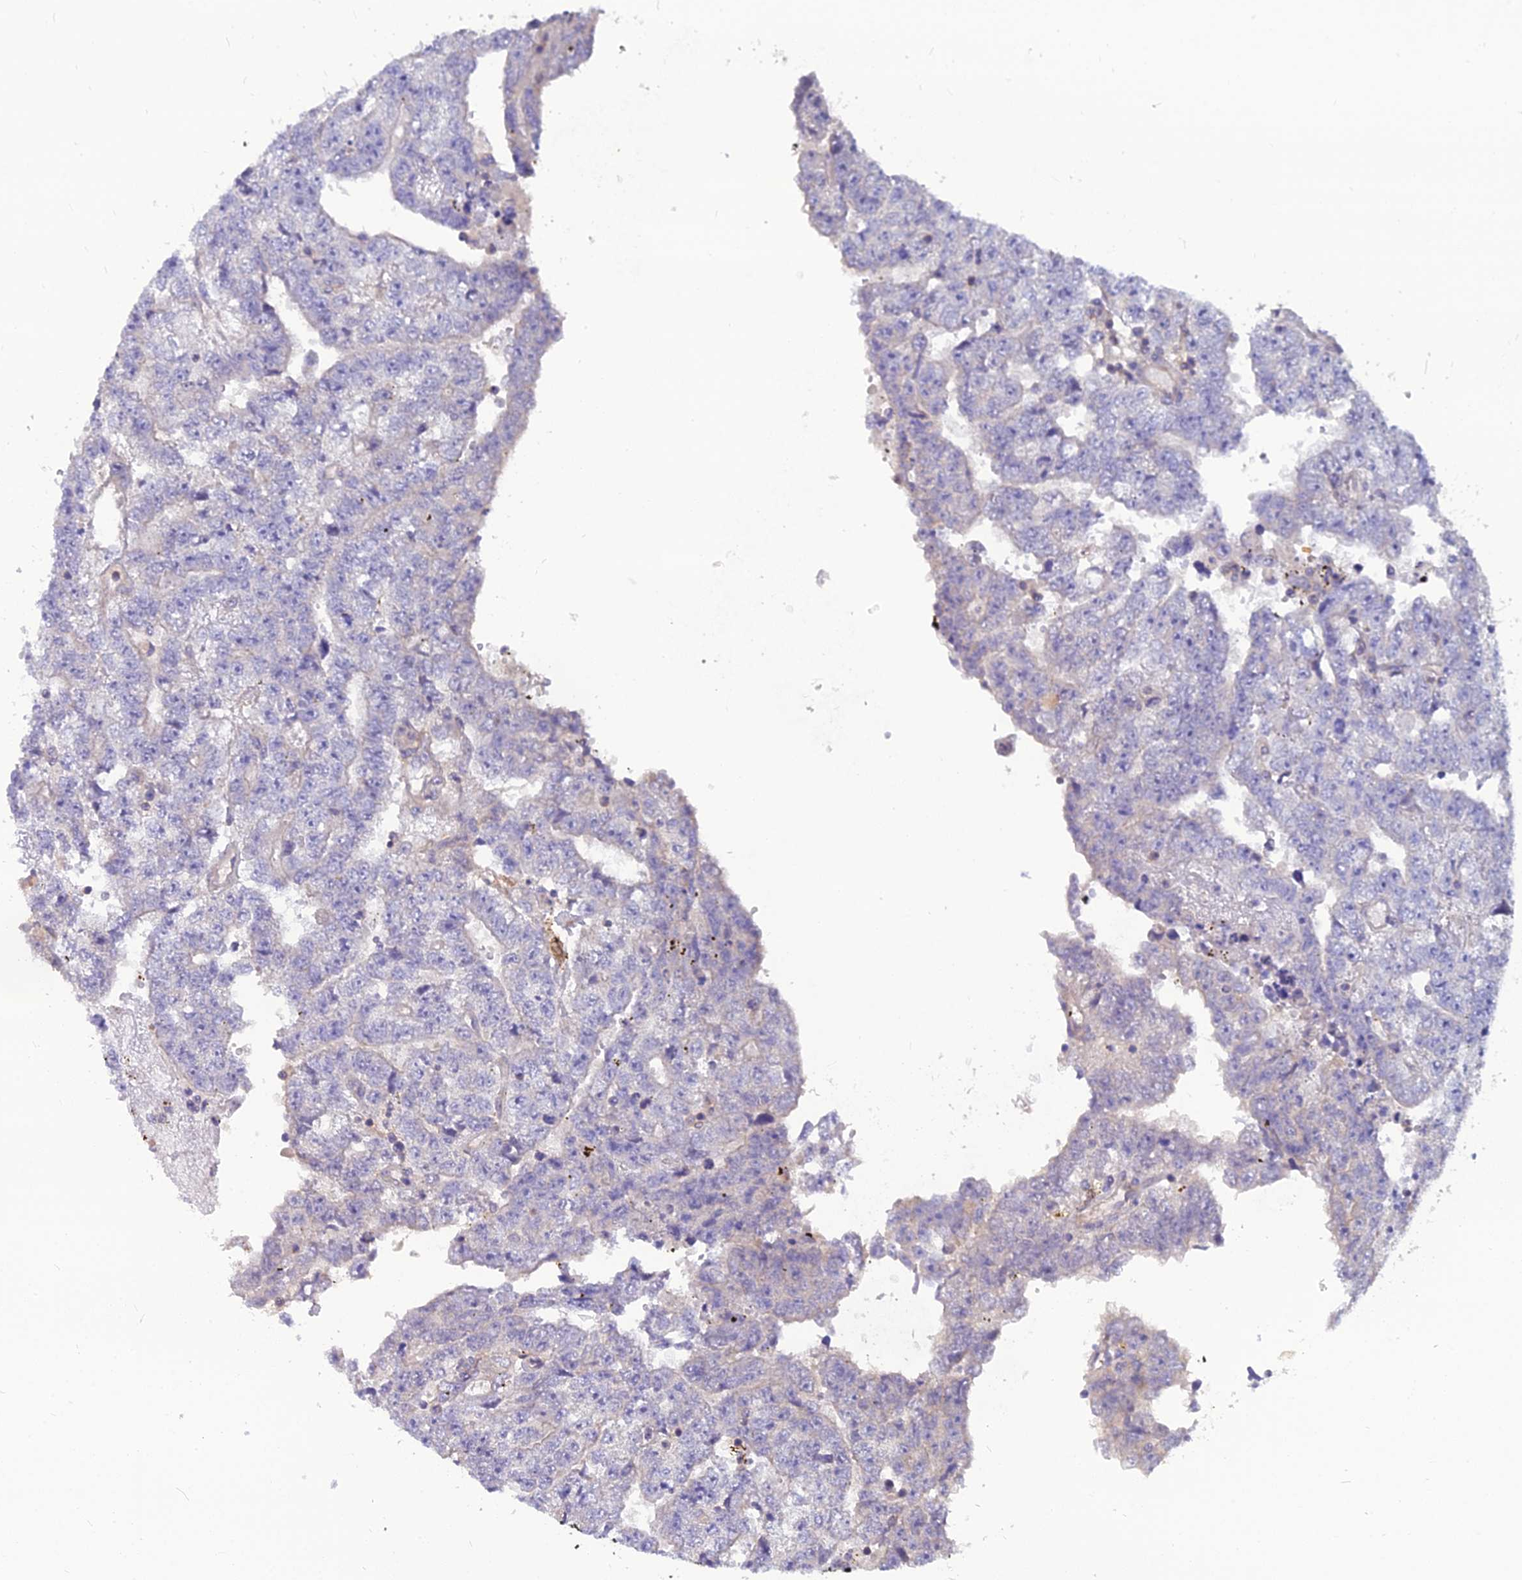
{"staining": {"intensity": "negative", "quantity": "none", "location": "none"}, "tissue": "testis cancer", "cell_type": "Tumor cells", "image_type": "cancer", "snomed": [{"axis": "morphology", "description": "Carcinoma, Embryonal, NOS"}, {"axis": "topography", "description": "Testis"}], "caption": "IHC image of neoplastic tissue: human testis cancer stained with DAB reveals no significant protein expression in tumor cells.", "gene": "MVD", "patient": {"sex": "male", "age": 25}}